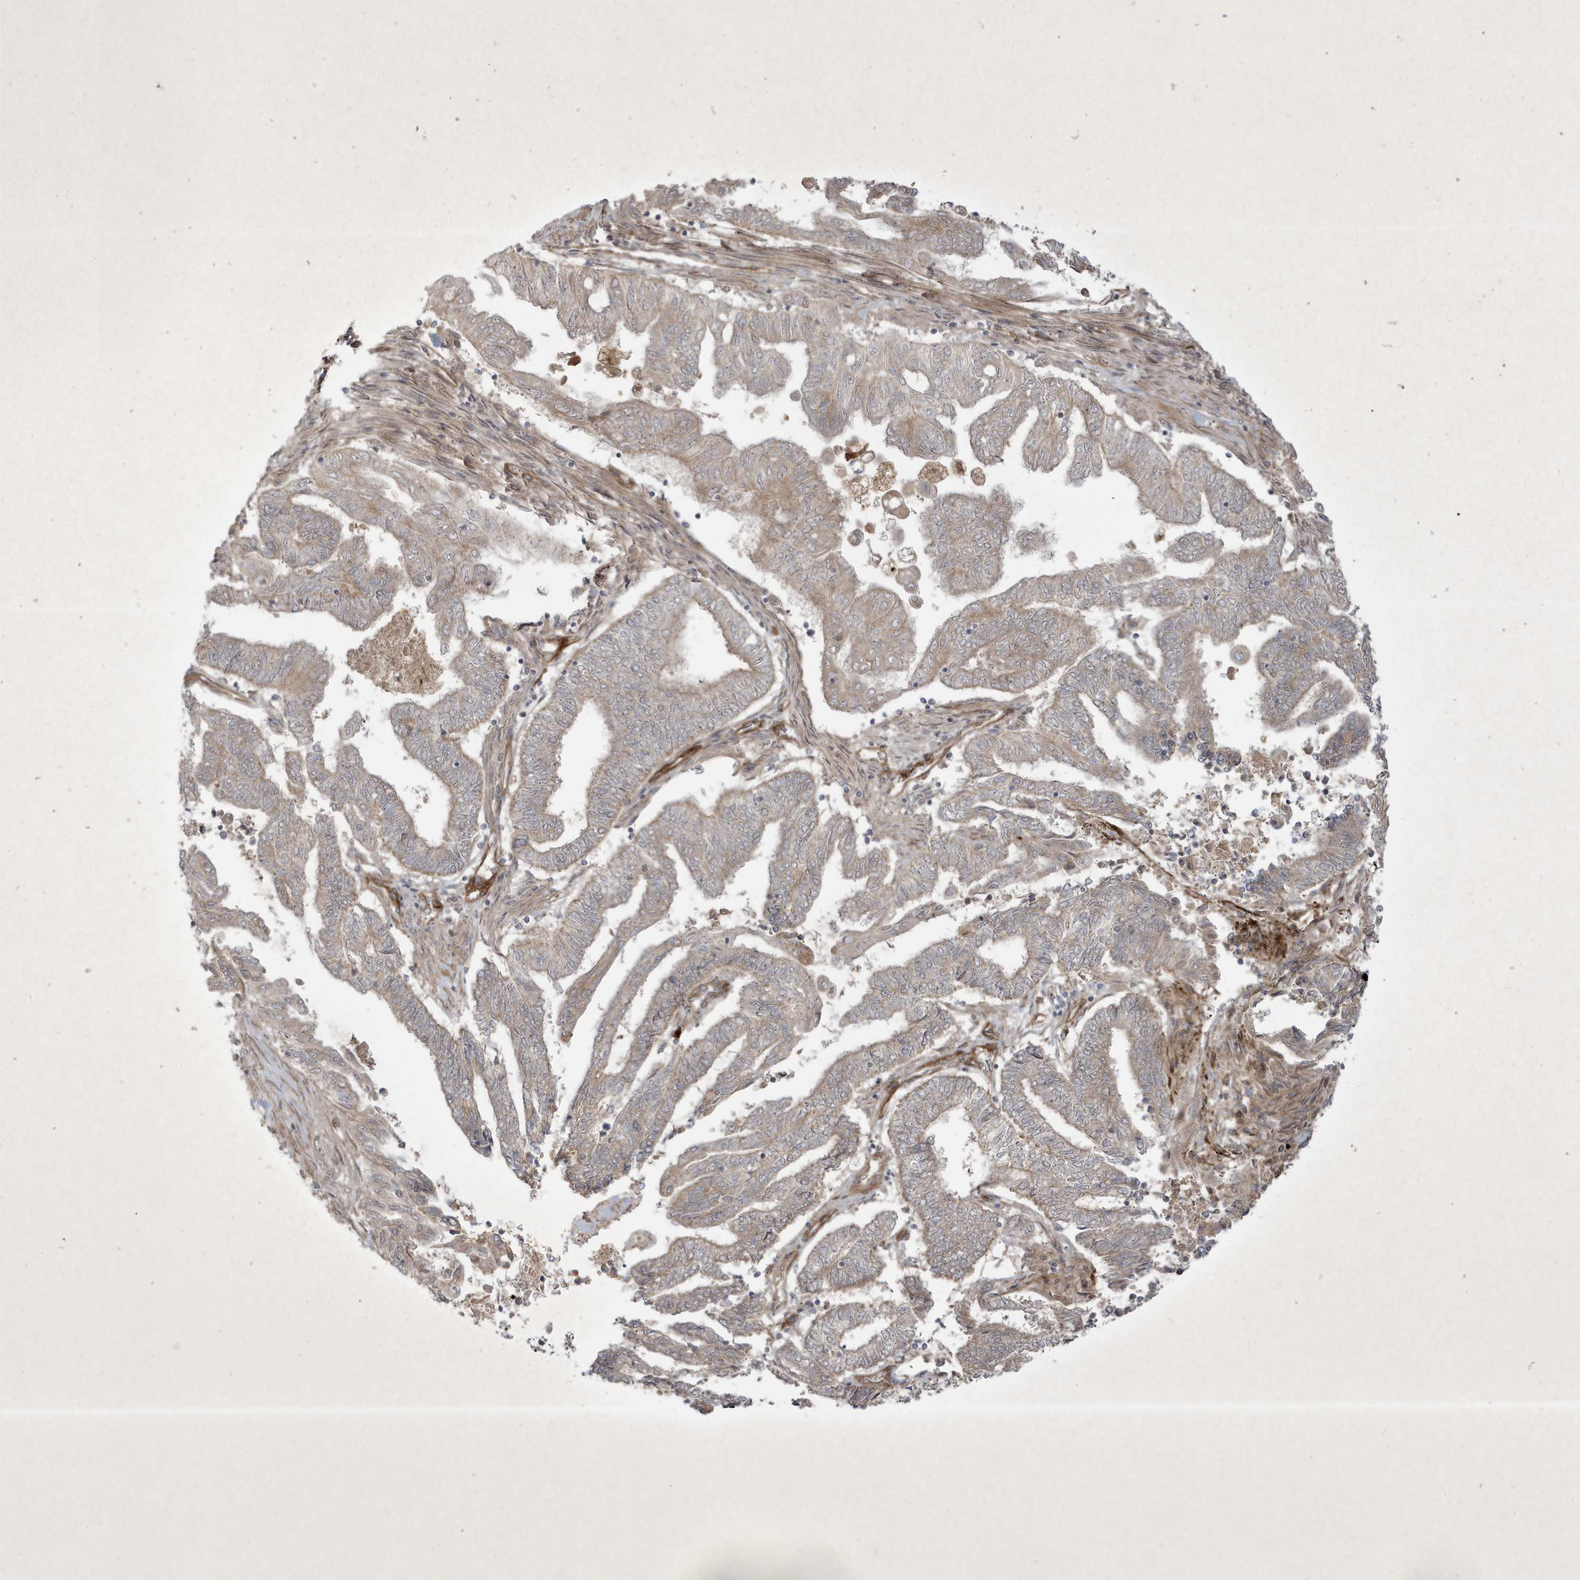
{"staining": {"intensity": "negative", "quantity": "none", "location": "none"}, "tissue": "endometrial cancer", "cell_type": "Tumor cells", "image_type": "cancer", "snomed": [{"axis": "morphology", "description": "Adenocarcinoma, NOS"}, {"axis": "topography", "description": "Uterus"}, {"axis": "topography", "description": "Endometrium"}], "caption": "Immunohistochemistry of endometrial cancer (adenocarcinoma) shows no staining in tumor cells.", "gene": "FAM83C", "patient": {"sex": "female", "age": 70}}